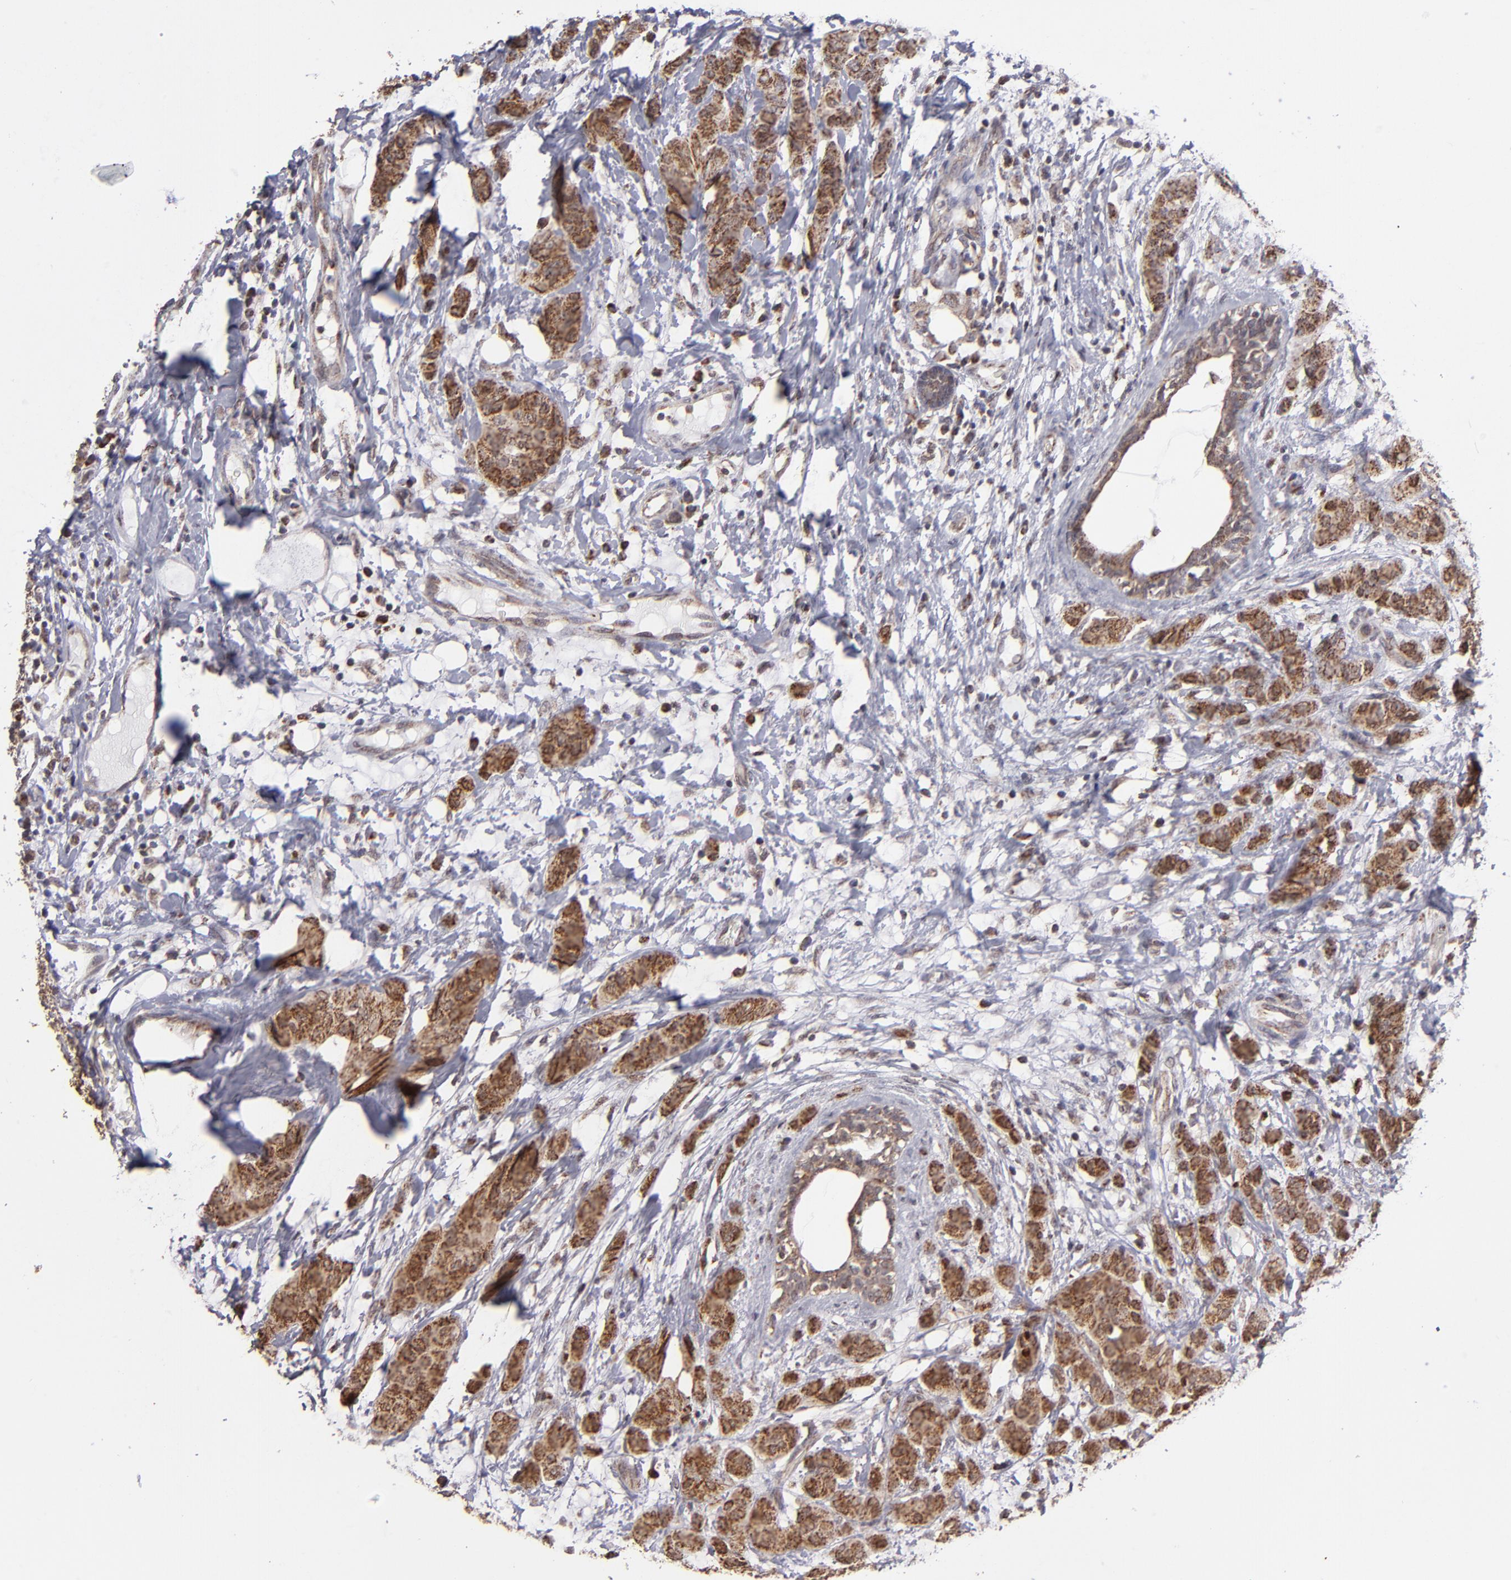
{"staining": {"intensity": "moderate", "quantity": ">75%", "location": "cytoplasmic/membranous"}, "tissue": "breast cancer", "cell_type": "Tumor cells", "image_type": "cancer", "snomed": [{"axis": "morphology", "description": "Duct carcinoma"}, {"axis": "topography", "description": "Breast"}], "caption": "High-magnification brightfield microscopy of infiltrating ductal carcinoma (breast) stained with DAB (3,3'-diaminobenzidine) (brown) and counterstained with hematoxylin (blue). tumor cells exhibit moderate cytoplasmic/membranous staining is appreciated in about>75% of cells. Using DAB (3,3'-diaminobenzidine) (brown) and hematoxylin (blue) stains, captured at high magnification using brightfield microscopy.", "gene": "SLC15A1", "patient": {"sex": "female", "age": 40}}